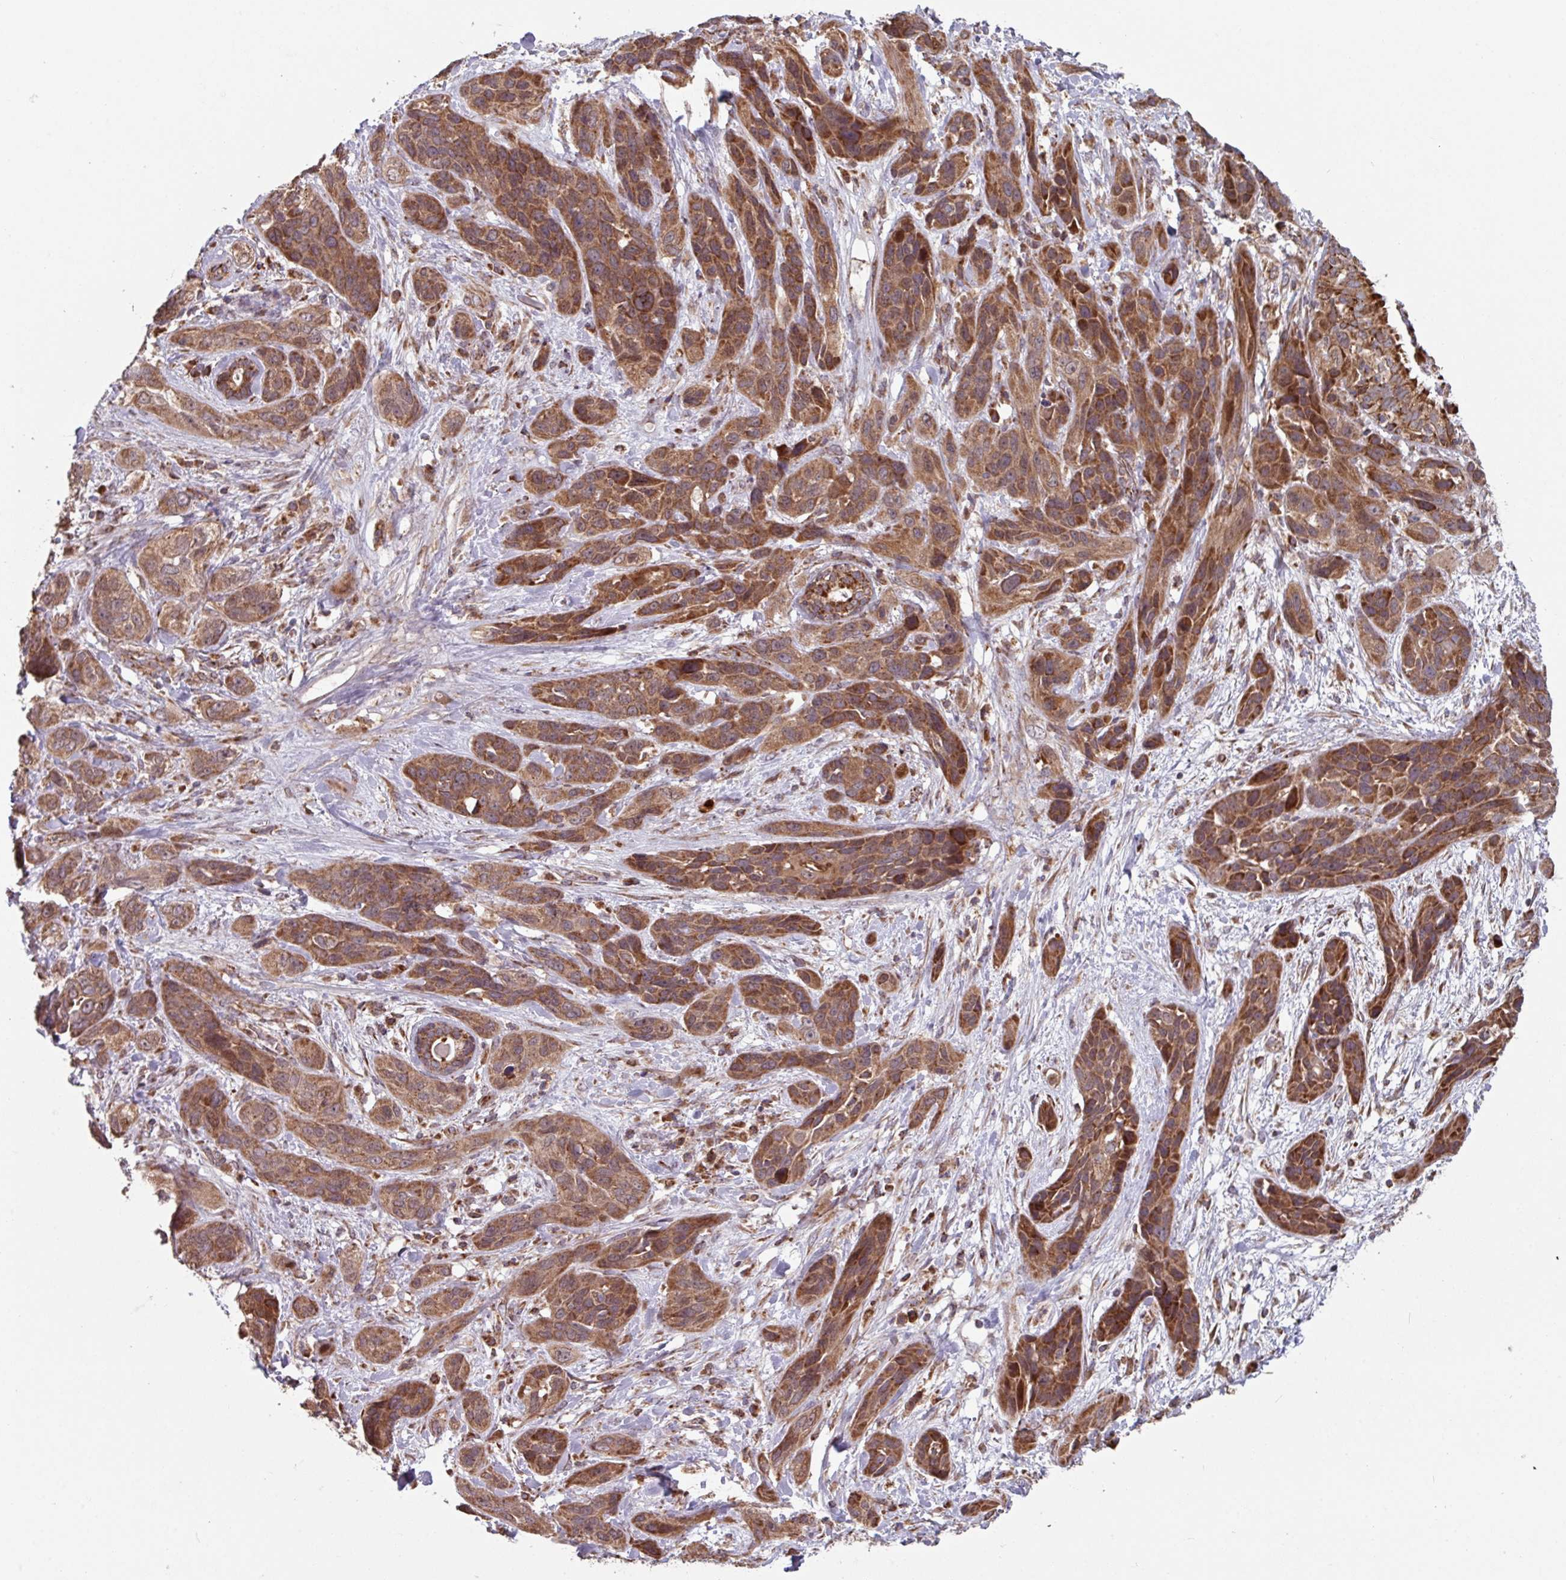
{"staining": {"intensity": "weak", "quantity": ">75%", "location": "cytoplasmic/membranous"}, "tissue": "soft tissue", "cell_type": "Fibroblasts", "image_type": "normal", "snomed": [{"axis": "morphology", "description": "Normal tissue, NOS"}, {"axis": "morphology", "description": "Squamous cell carcinoma, NOS"}, {"axis": "topography", "description": "Bronchus"}, {"axis": "topography", "description": "Lung"}], "caption": "Protein expression analysis of normal human soft tissue reveals weak cytoplasmic/membranous positivity in about >75% of fibroblasts.", "gene": "COX7C", "patient": {"sex": "female", "age": 70}}